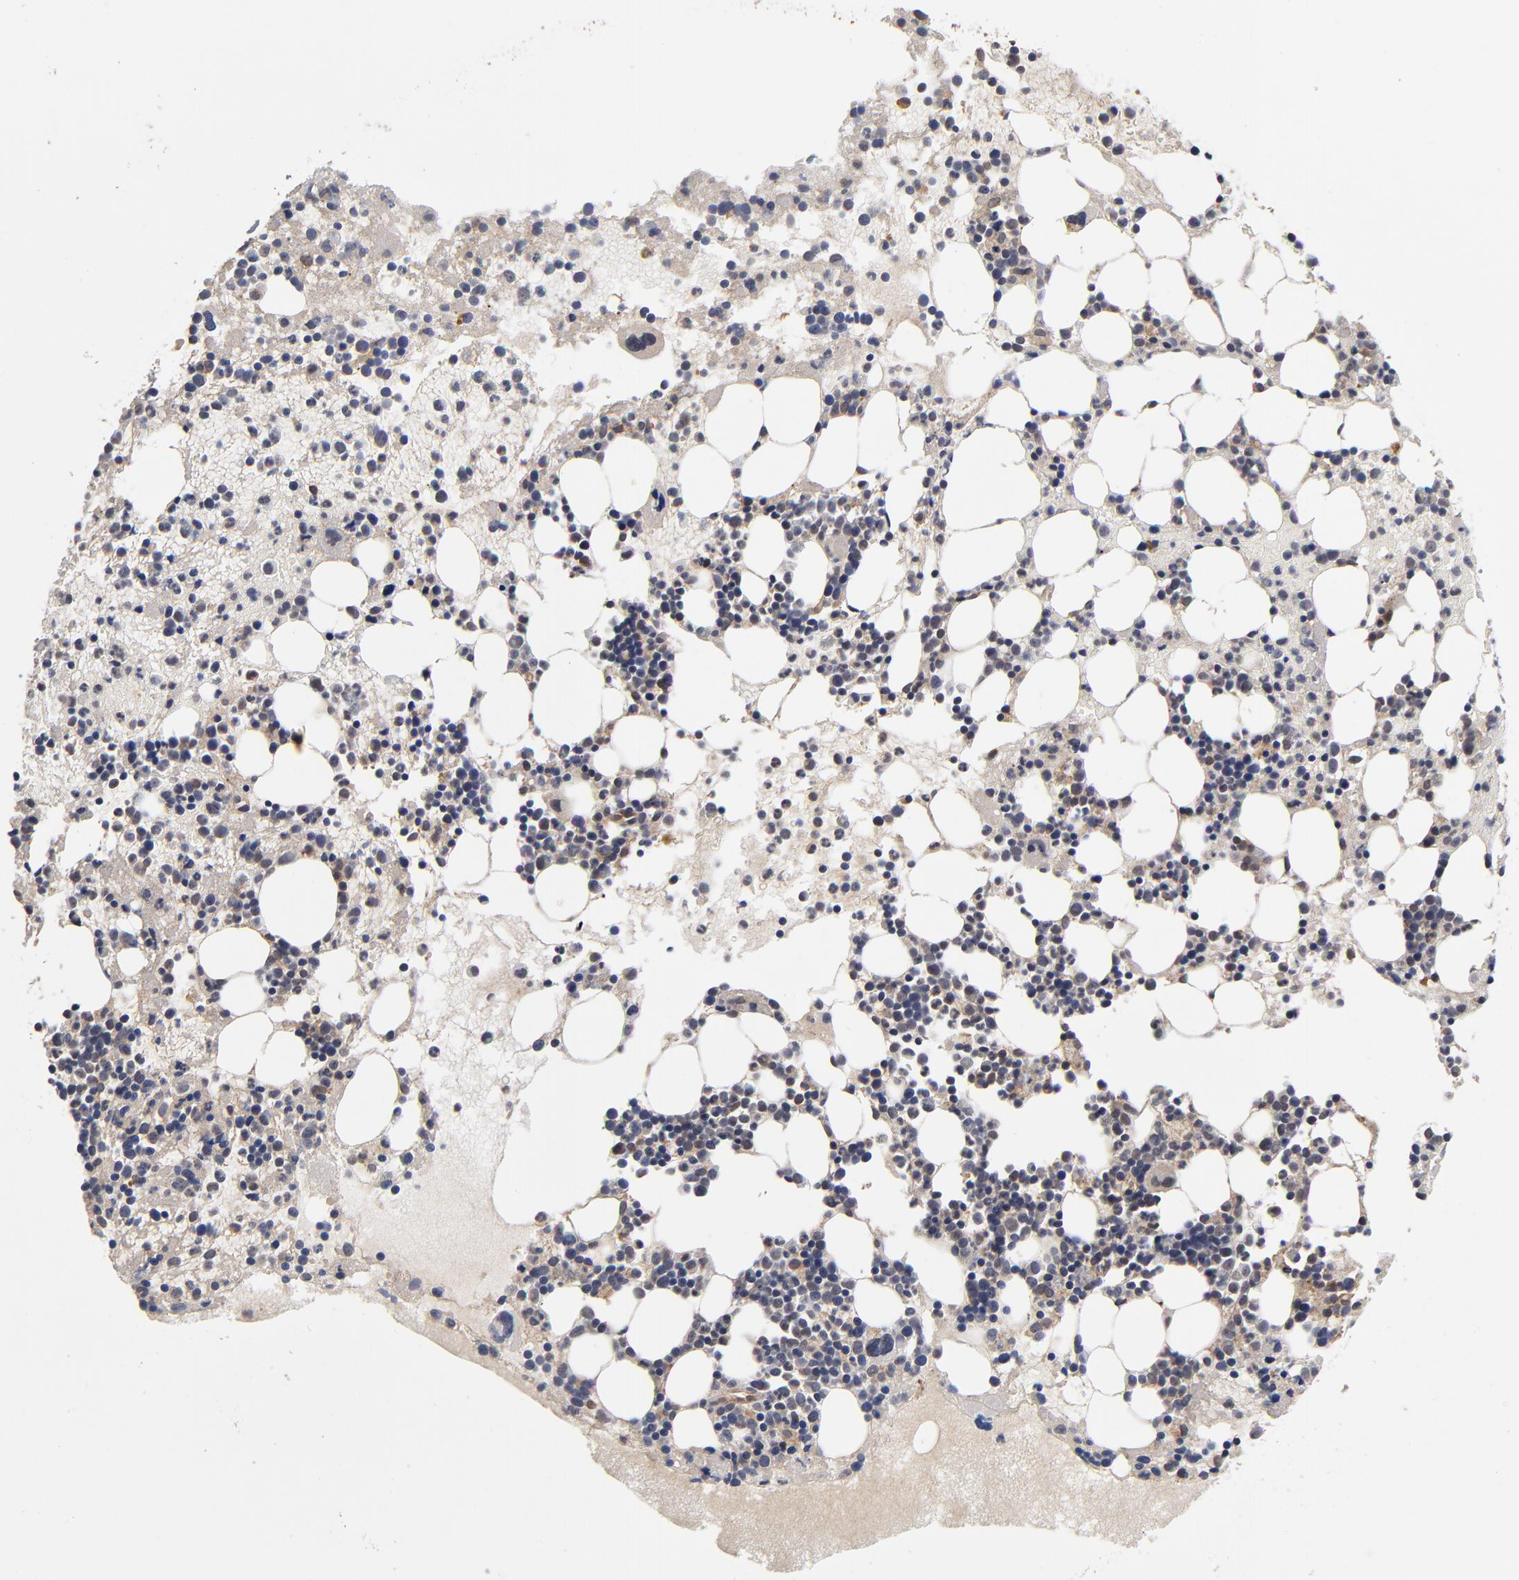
{"staining": {"intensity": "moderate", "quantity": "25%-75%", "location": "cytoplasmic/membranous"}, "tissue": "bone marrow", "cell_type": "Hematopoietic cells", "image_type": "normal", "snomed": [{"axis": "morphology", "description": "Normal tissue, NOS"}, {"axis": "topography", "description": "Bone marrow"}], "caption": "Immunohistochemistry (DAB) staining of benign human bone marrow exhibits moderate cytoplasmic/membranous protein expression in about 25%-75% of hematopoietic cells. The protein is stained brown, and the nuclei are stained in blue (DAB (3,3'-diaminobenzidine) IHC with brightfield microscopy, high magnification).", "gene": "ASB8", "patient": {"sex": "male", "age": 15}}